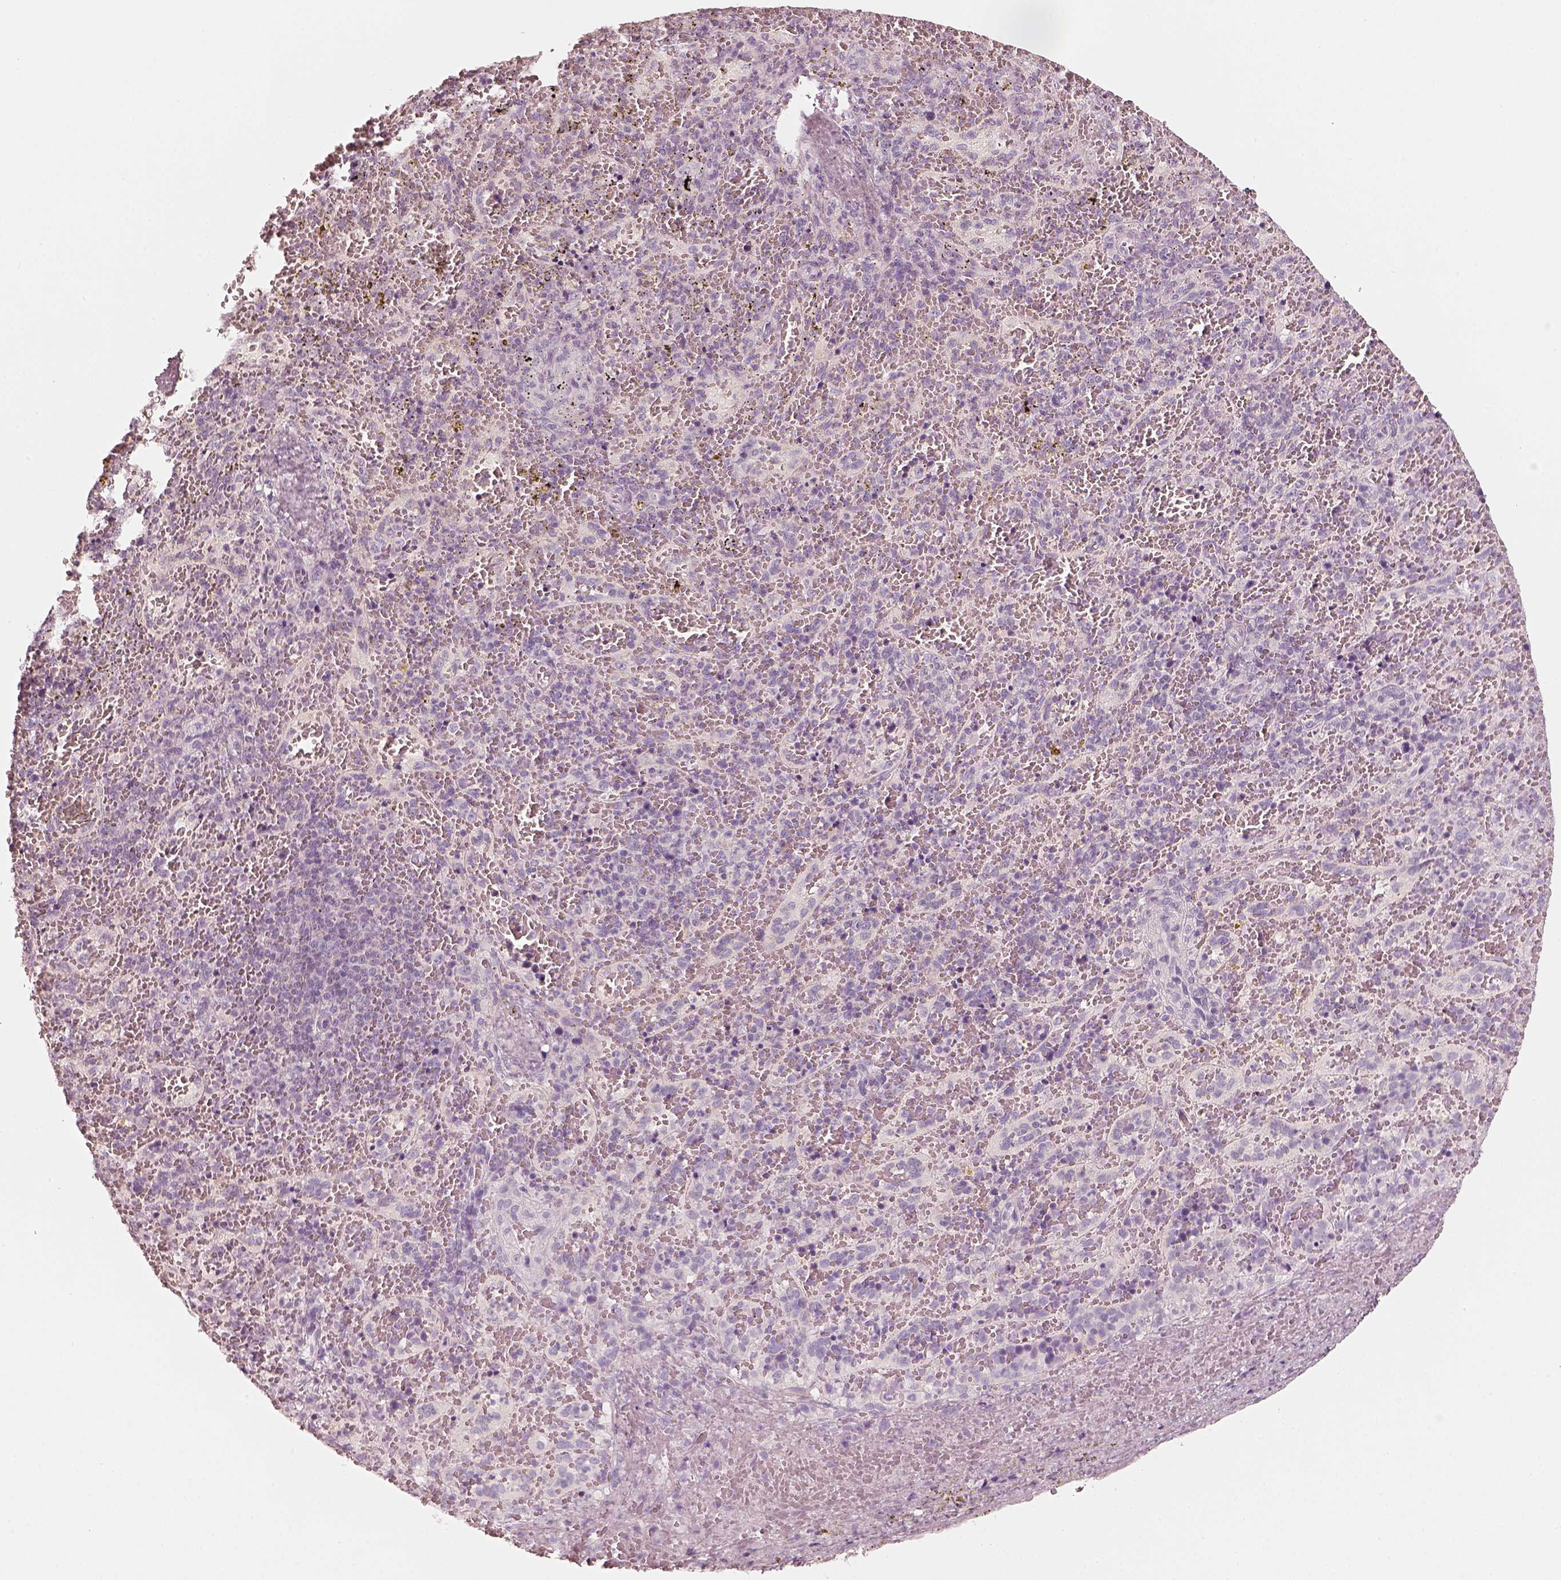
{"staining": {"intensity": "negative", "quantity": "none", "location": "none"}, "tissue": "spleen", "cell_type": "Cells in red pulp", "image_type": "normal", "snomed": [{"axis": "morphology", "description": "Normal tissue, NOS"}, {"axis": "topography", "description": "Spleen"}], "caption": "Immunohistochemistry (IHC) photomicrograph of unremarkable human spleen stained for a protein (brown), which reveals no expression in cells in red pulp. (DAB immunohistochemistry, high magnification).", "gene": "R3HDML", "patient": {"sex": "female", "age": 50}}